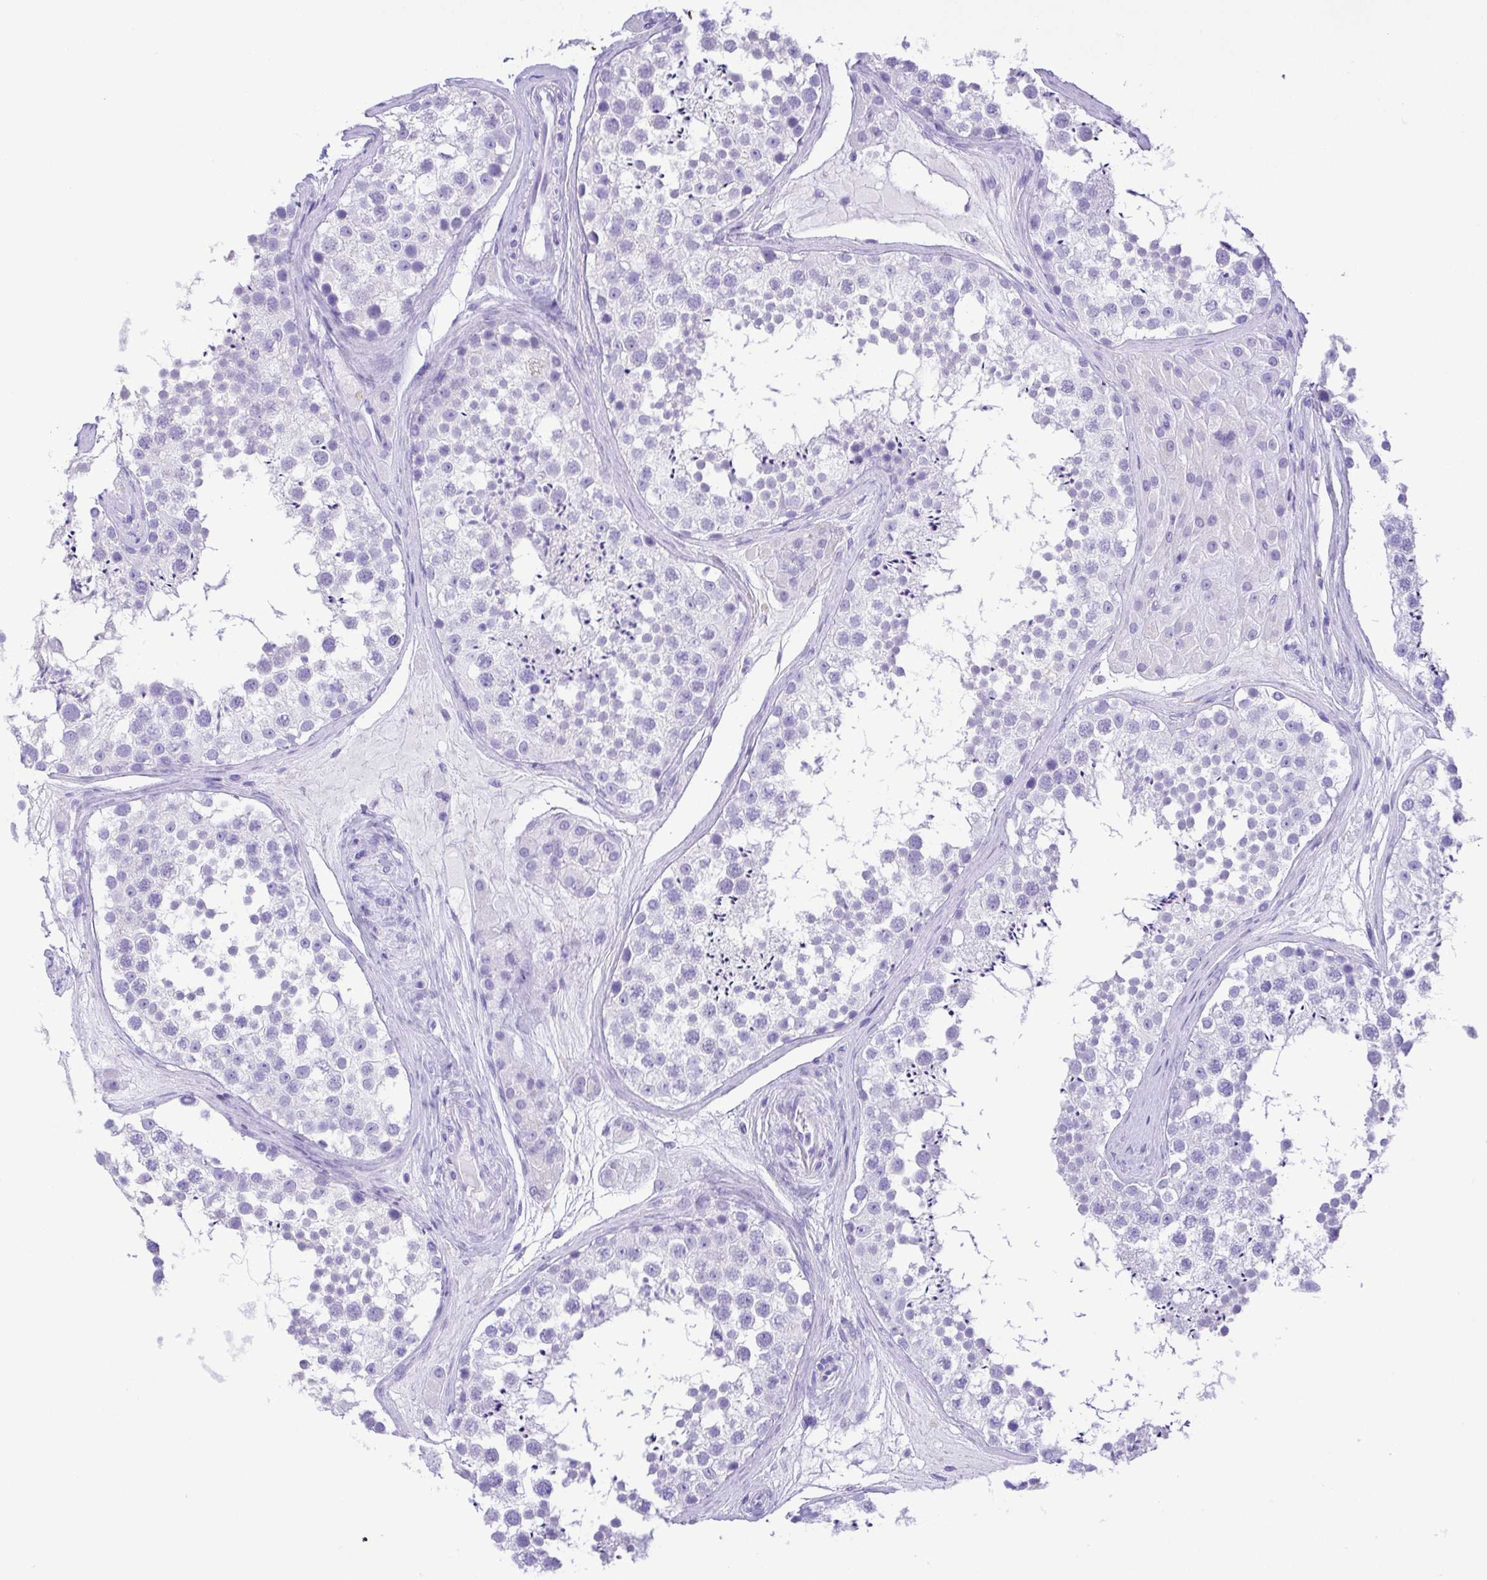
{"staining": {"intensity": "negative", "quantity": "none", "location": "none"}, "tissue": "testis", "cell_type": "Cells in seminiferous ducts", "image_type": "normal", "snomed": [{"axis": "morphology", "description": "Normal tissue, NOS"}, {"axis": "topography", "description": "Testis"}], "caption": "Cells in seminiferous ducts are negative for protein expression in benign human testis. (DAB (3,3'-diaminobenzidine) immunohistochemistry visualized using brightfield microscopy, high magnification).", "gene": "CDSN", "patient": {"sex": "male", "age": 41}}